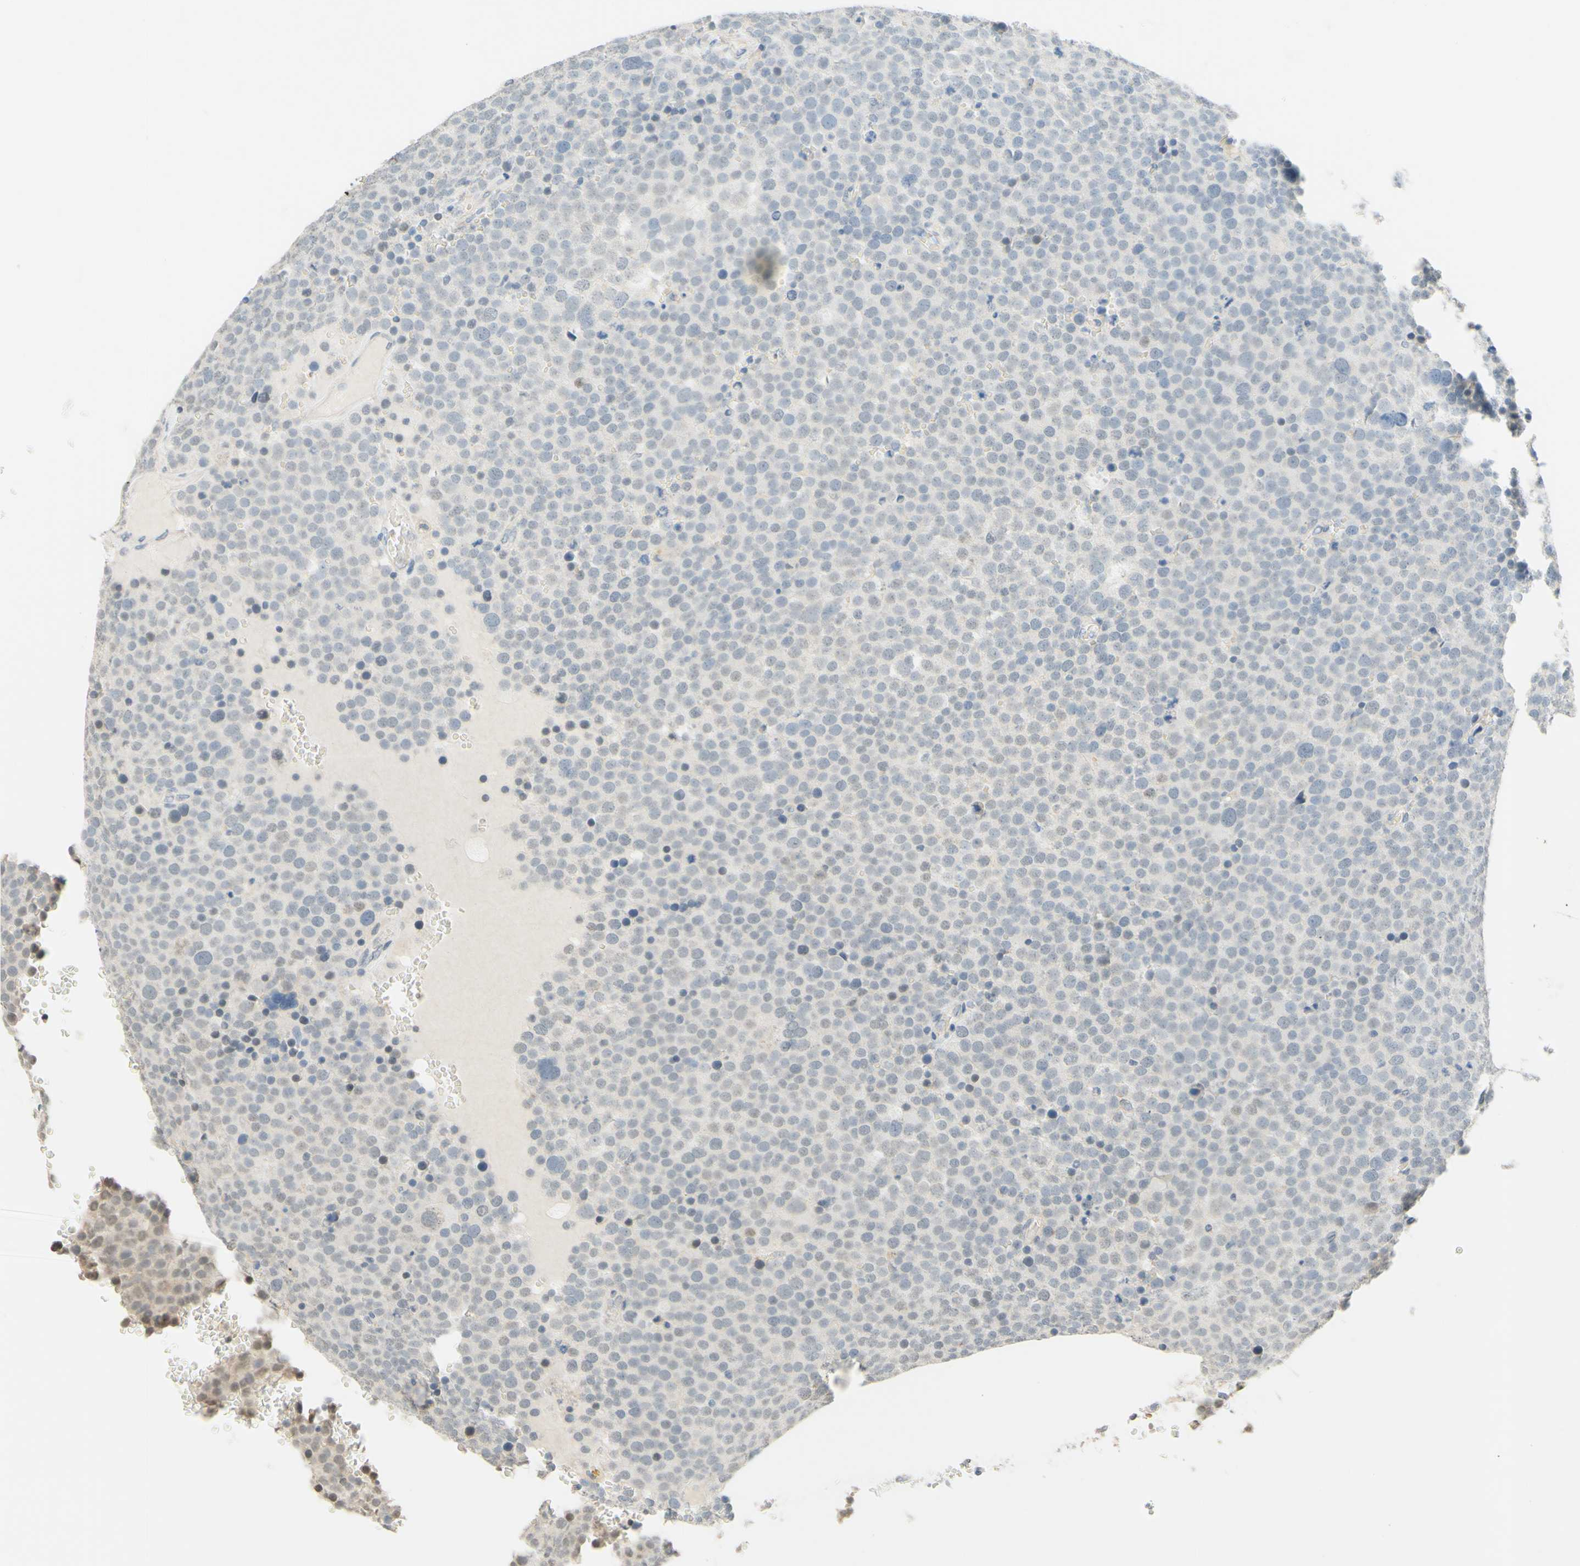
{"staining": {"intensity": "negative", "quantity": "none", "location": "none"}, "tissue": "testis cancer", "cell_type": "Tumor cells", "image_type": "cancer", "snomed": [{"axis": "morphology", "description": "Seminoma, NOS"}, {"axis": "topography", "description": "Testis"}], "caption": "The immunohistochemistry (IHC) photomicrograph has no significant expression in tumor cells of testis cancer (seminoma) tissue. (DAB immunohistochemistry, high magnification).", "gene": "MAG", "patient": {"sex": "male", "age": 71}}